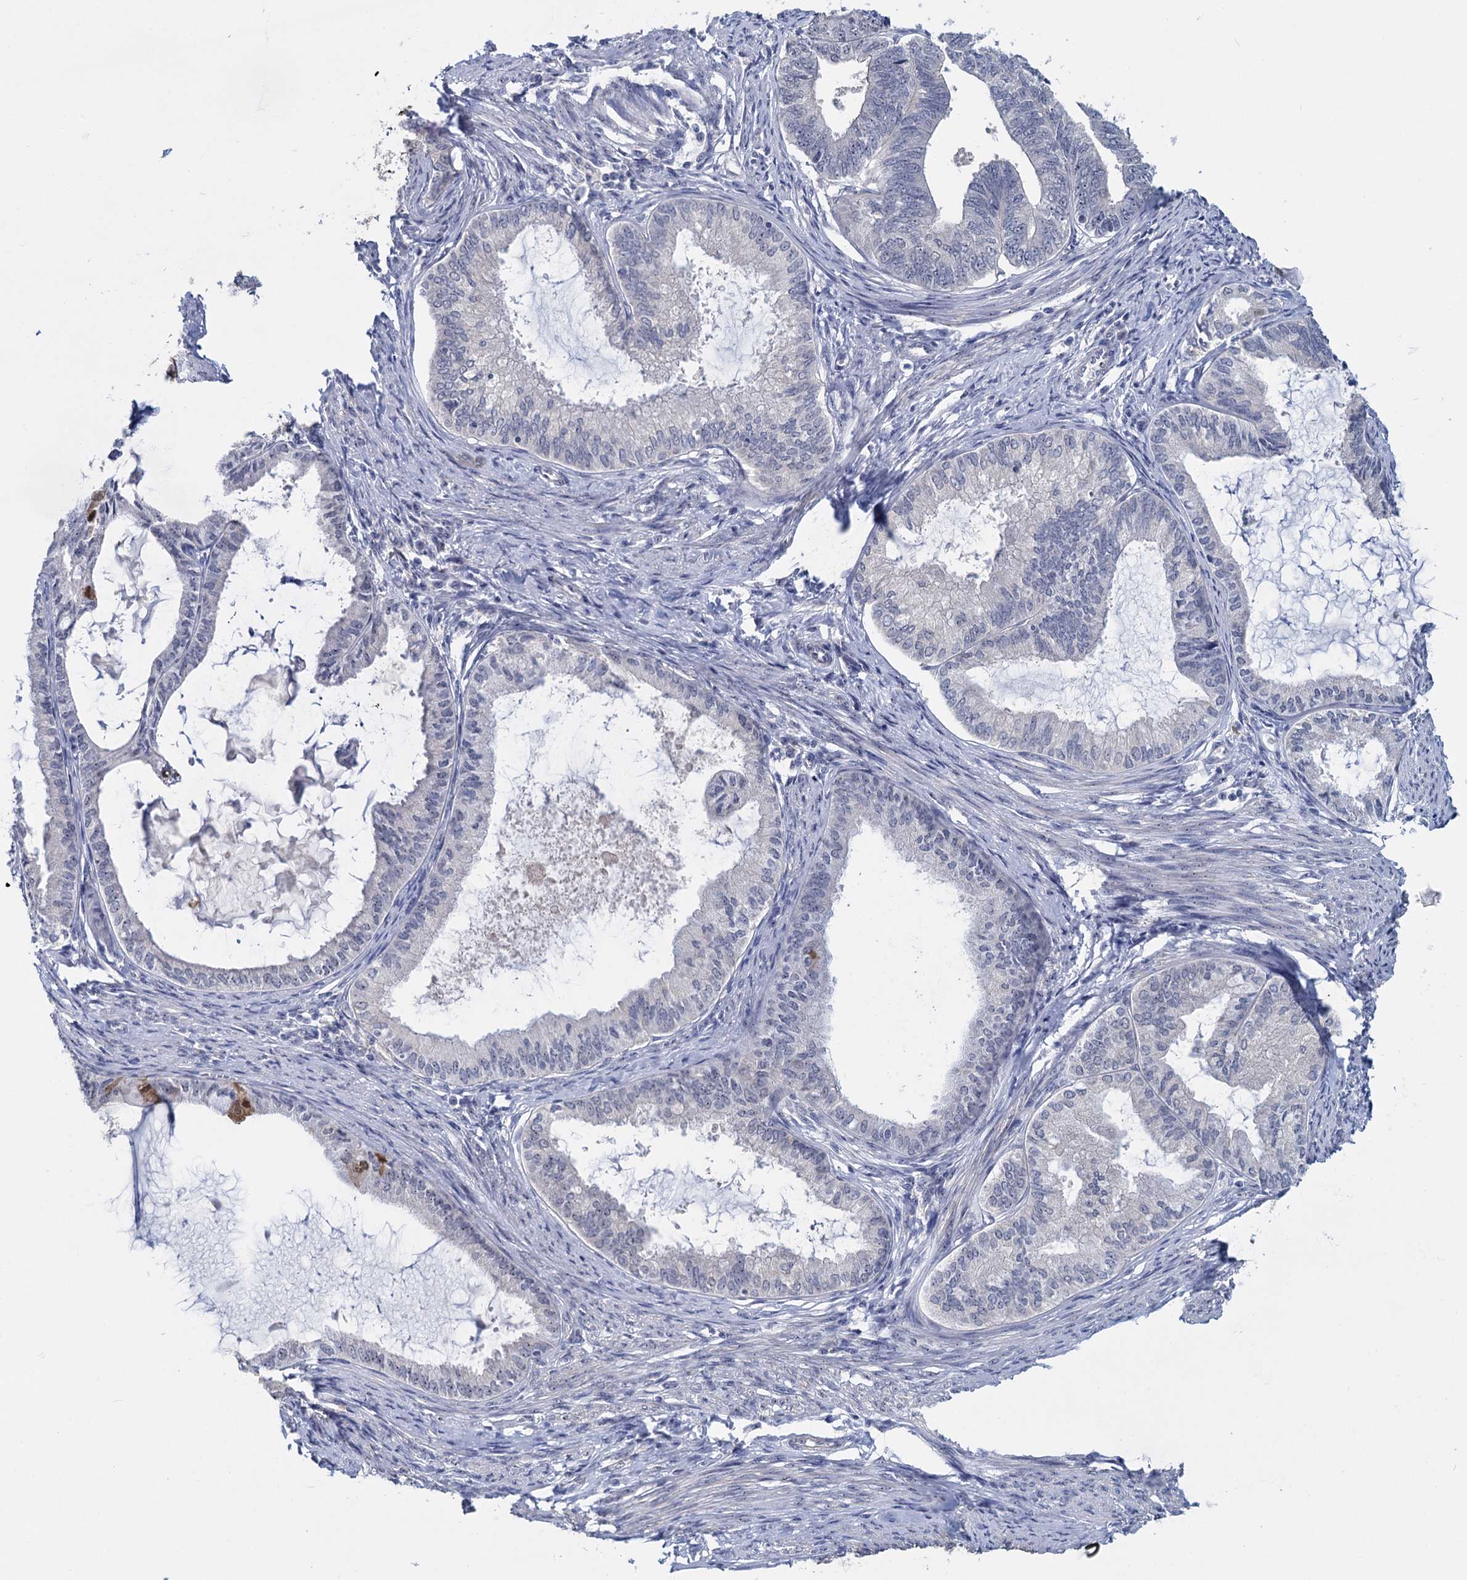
{"staining": {"intensity": "moderate", "quantity": "<25%", "location": "cytoplasmic/membranous"}, "tissue": "endometrial cancer", "cell_type": "Tumor cells", "image_type": "cancer", "snomed": [{"axis": "morphology", "description": "Adenocarcinoma, NOS"}, {"axis": "topography", "description": "Endometrium"}], "caption": "Protein staining of adenocarcinoma (endometrial) tissue shows moderate cytoplasmic/membranous staining in approximately <25% of tumor cells.", "gene": "SFN", "patient": {"sex": "female", "age": 86}}